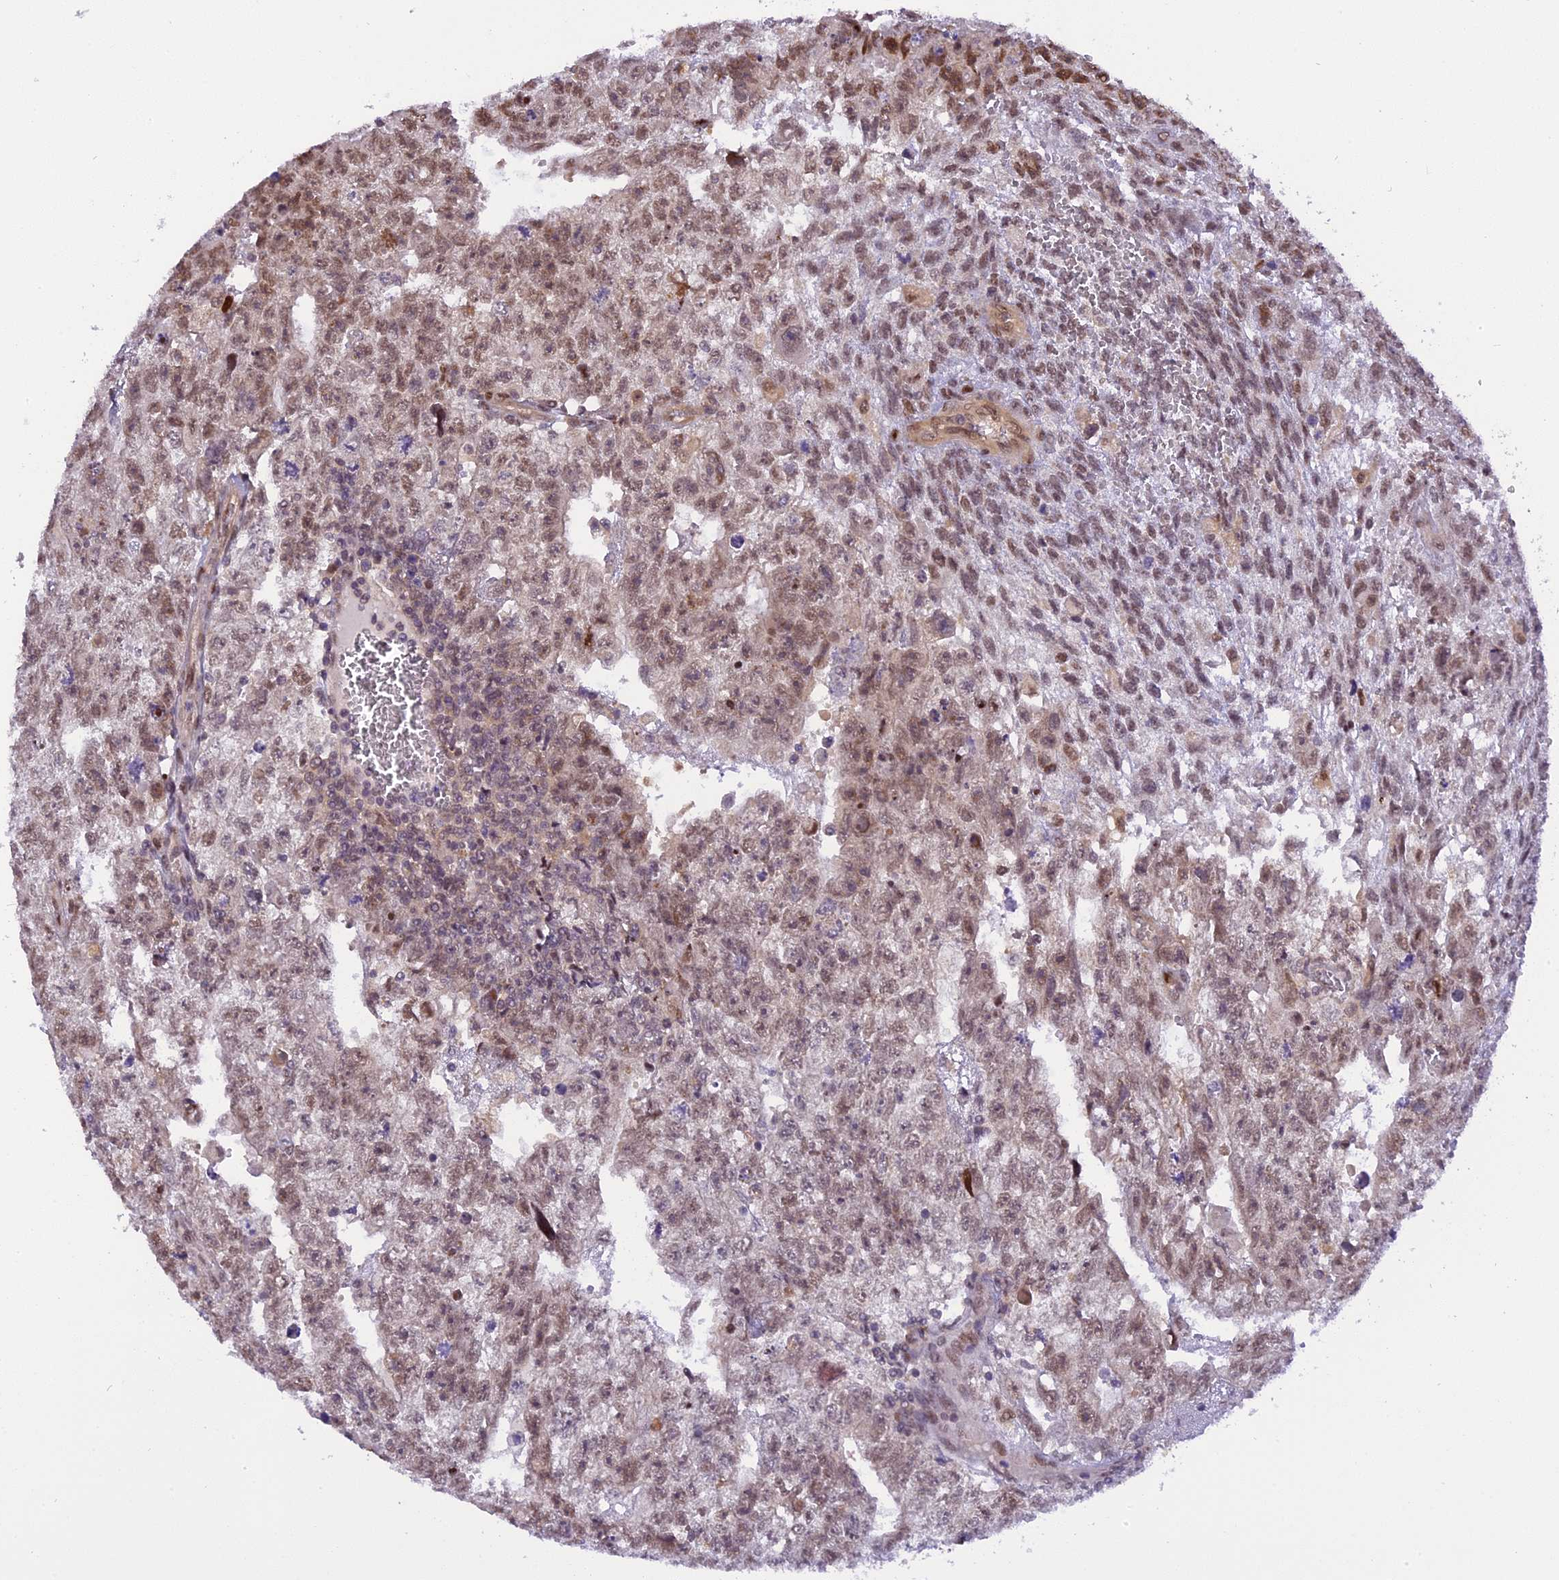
{"staining": {"intensity": "moderate", "quantity": "25%-75%", "location": "nuclear"}, "tissue": "testis cancer", "cell_type": "Tumor cells", "image_type": "cancer", "snomed": [{"axis": "morphology", "description": "Carcinoma, Embryonal, NOS"}, {"axis": "topography", "description": "Testis"}], "caption": "Human testis cancer (embryonal carcinoma) stained for a protein (brown) displays moderate nuclear positive positivity in approximately 25%-75% of tumor cells.", "gene": "RABGGTA", "patient": {"sex": "male", "age": 26}}